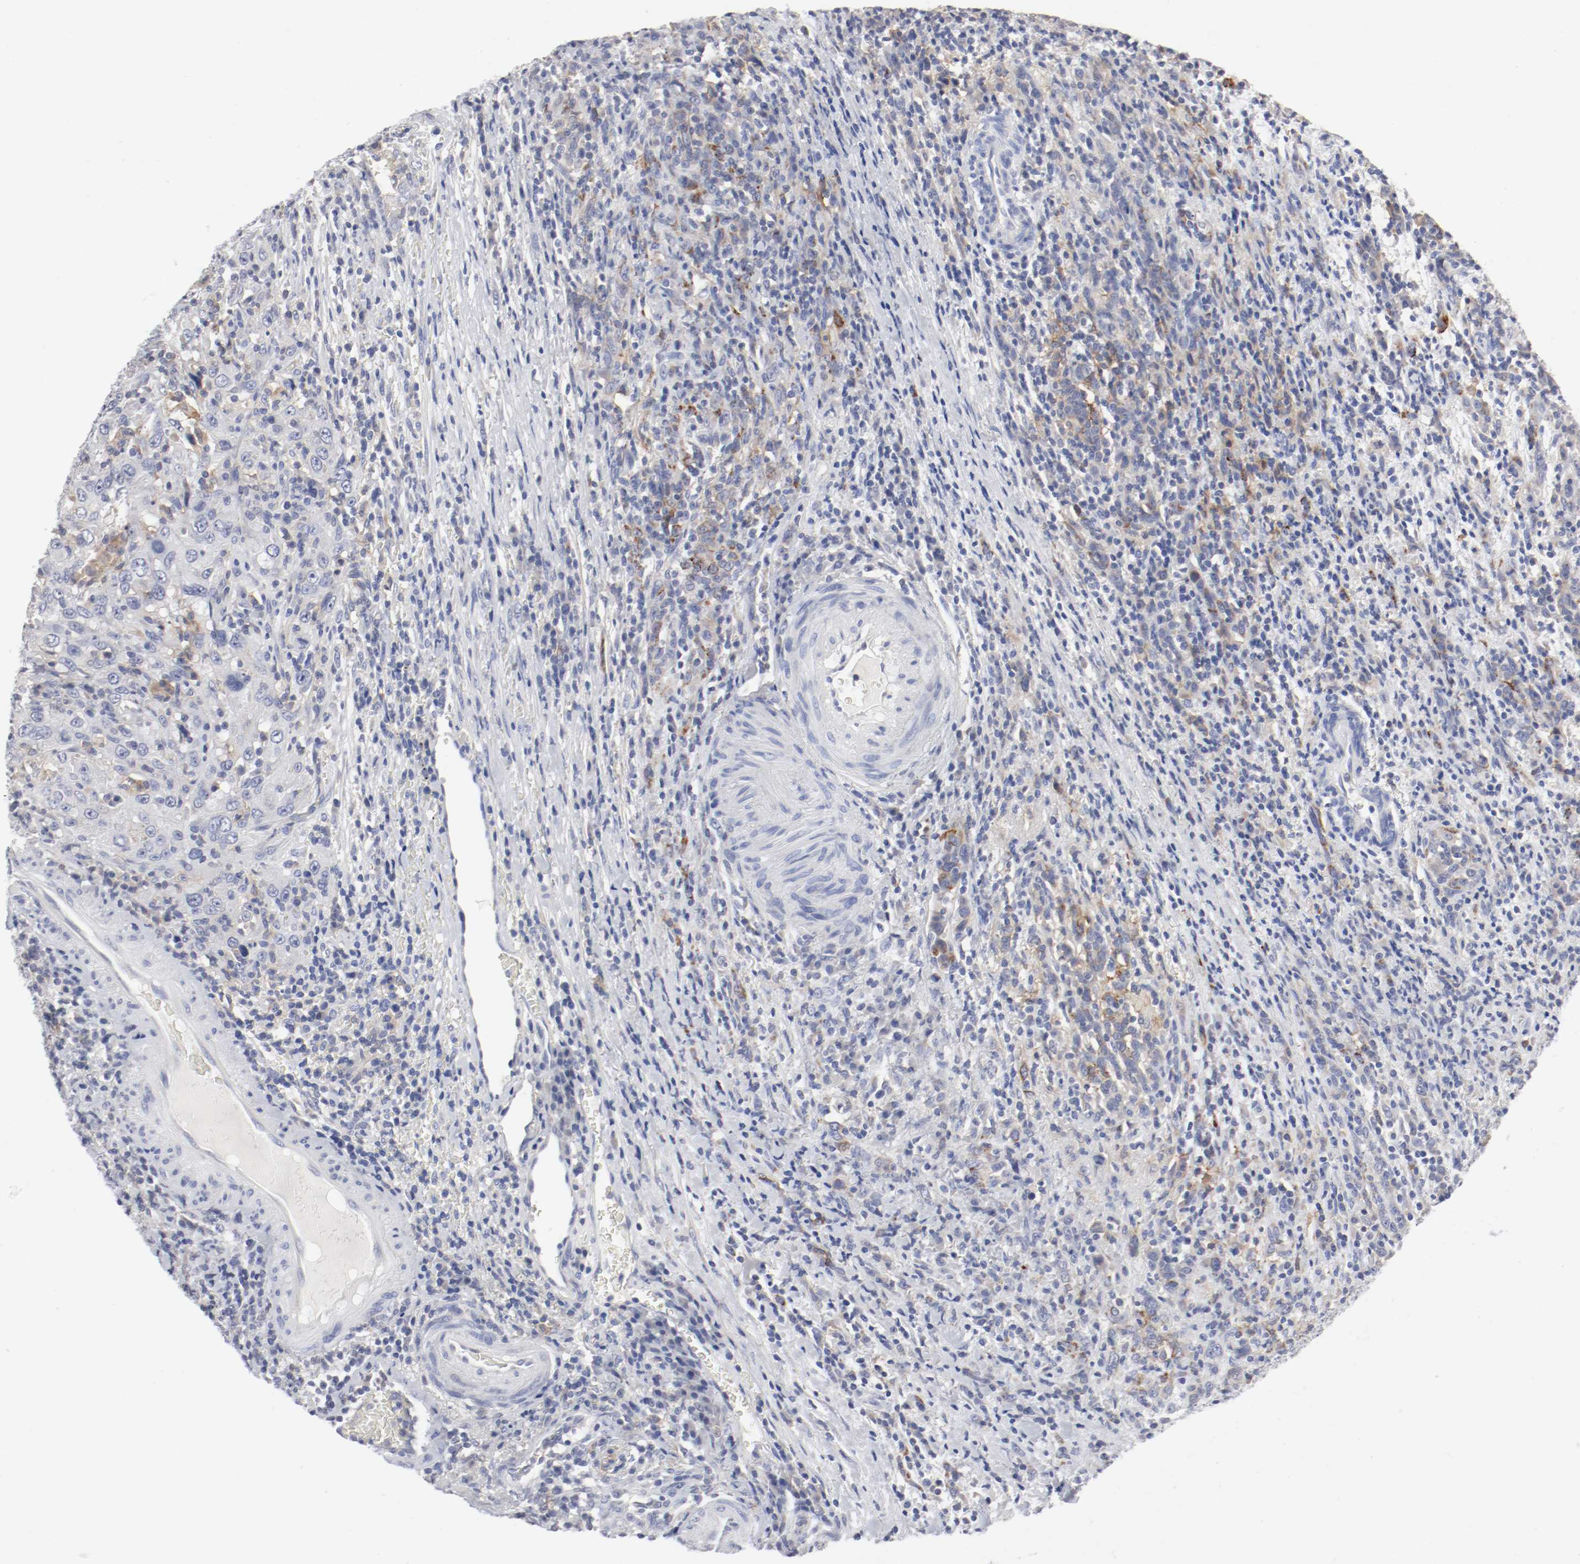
{"staining": {"intensity": "moderate", "quantity": "25%-75%", "location": "cytoplasmic/membranous"}, "tissue": "urothelial cancer", "cell_type": "Tumor cells", "image_type": "cancer", "snomed": [{"axis": "morphology", "description": "Urothelial carcinoma, High grade"}, {"axis": "topography", "description": "Urinary bladder"}], "caption": "A photomicrograph of human urothelial cancer stained for a protein demonstrates moderate cytoplasmic/membranous brown staining in tumor cells.", "gene": "ITGAX", "patient": {"sex": "male", "age": 61}}